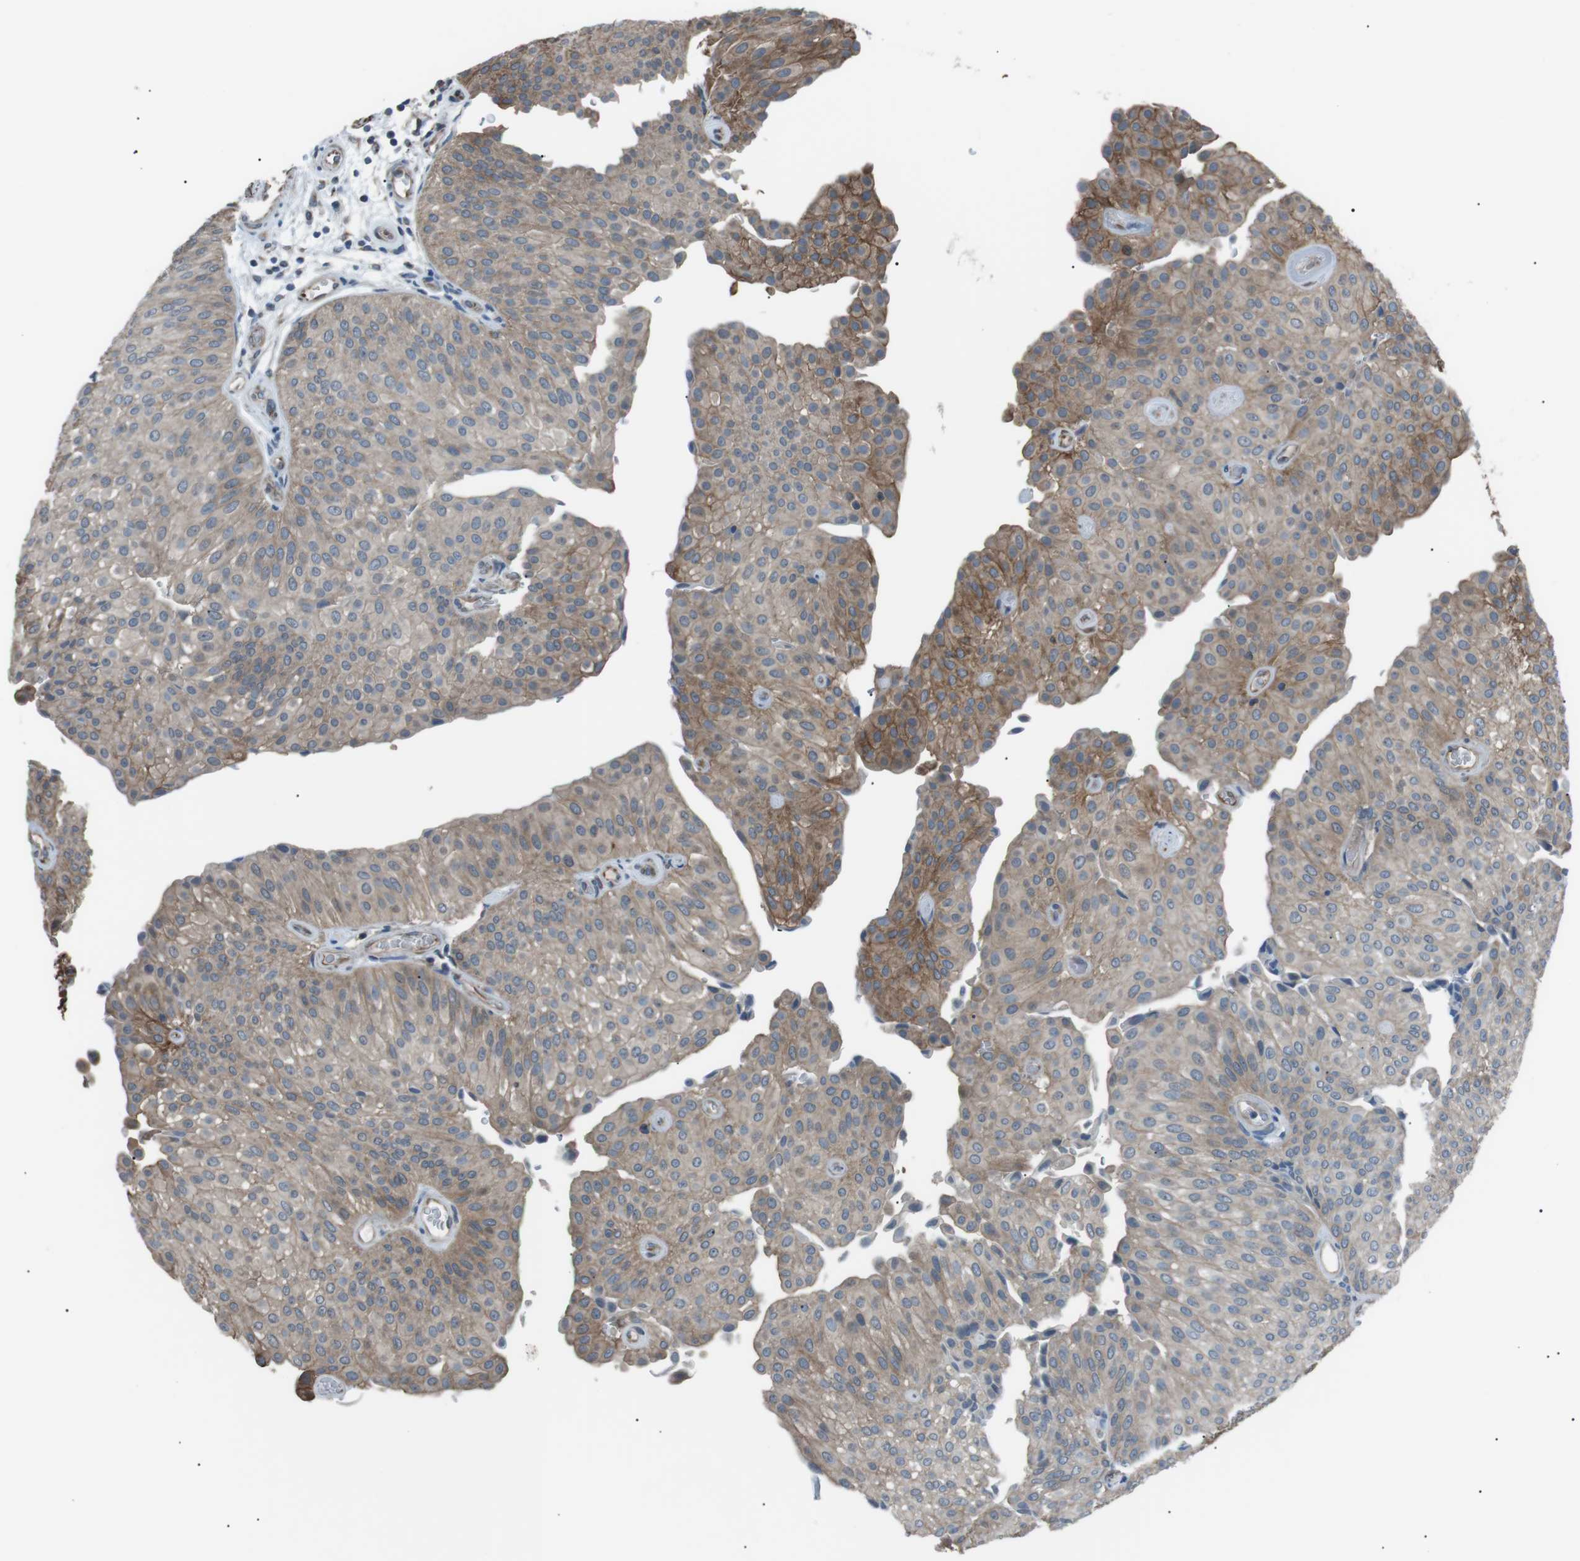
{"staining": {"intensity": "moderate", "quantity": "25%-75%", "location": "cytoplasmic/membranous"}, "tissue": "urothelial cancer", "cell_type": "Tumor cells", "image_type": "cancer", "snomed": [{"axis": "morphology", "description": "Urothelial carcinoma, Low grade"}, {"axis": "topography", "description": "Urinary bladder"}], "caption": "Low-grade urothelial carcinoma was stained to show a protein in brown. There is medium levels of moderate cytoplasmic/membranous positivity in approximately 25%-75% of tumor cells.", "gene": "CDH26", "patient": {"sex": "female", "age": 60}}